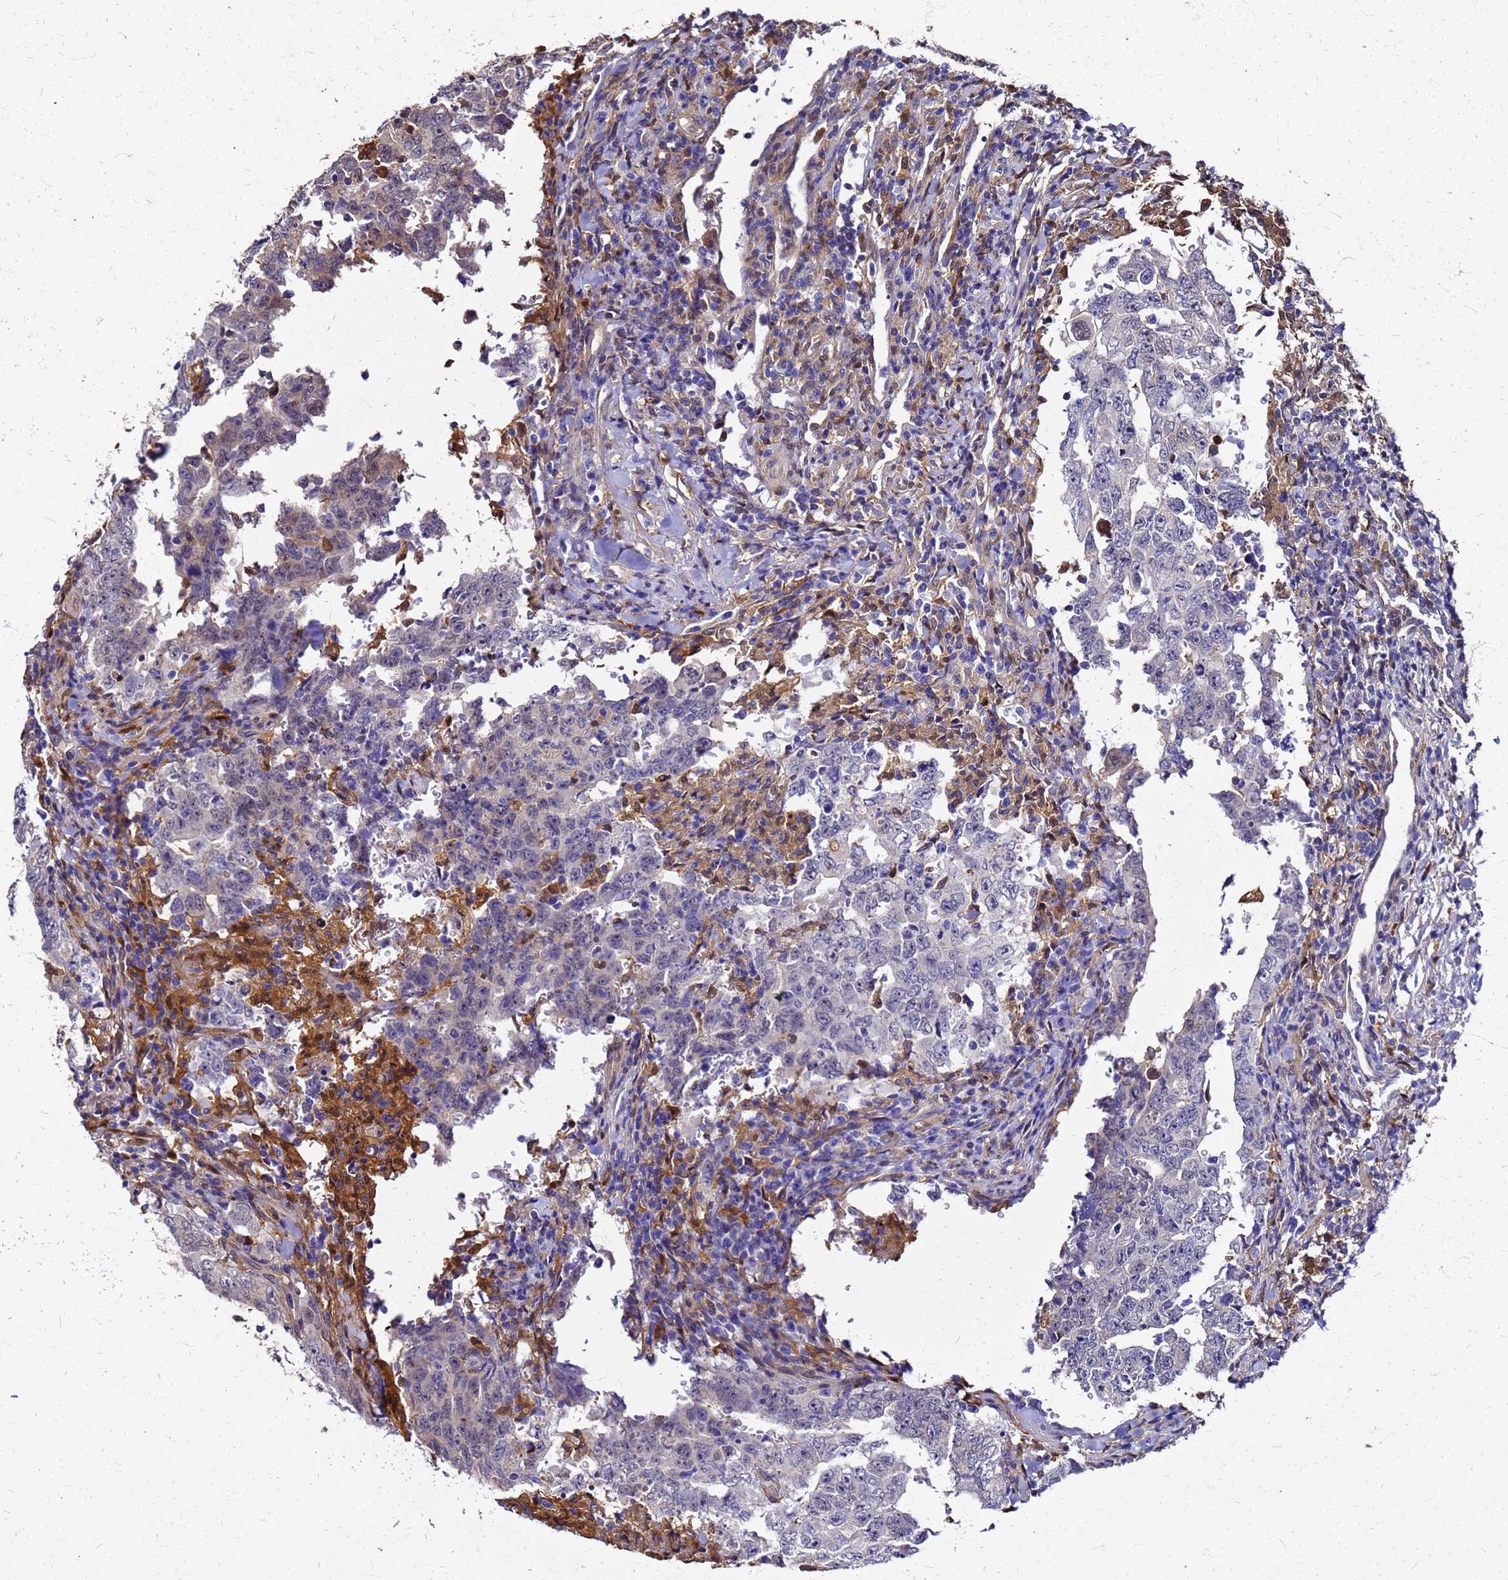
{"staining": {"intensity": "negative", "quantity": "none", "location": "none"}, "tissue": "testis cancer", "cell_type": "Tumor cells", "image_type": "cancer", "snomed": [{"axis": "morphology", "description": "Carcinoma, Embryonal, NOS"}, {"axis": "topography", "description": "Testis"}], "caption": "Tumor cells show no significant staining in testis embryonal carcinoma. (DAB immunohistochemistry (IHC), high magnification).", "gene": "S100A11", "patient": {"sex": "male", "age": 26}}